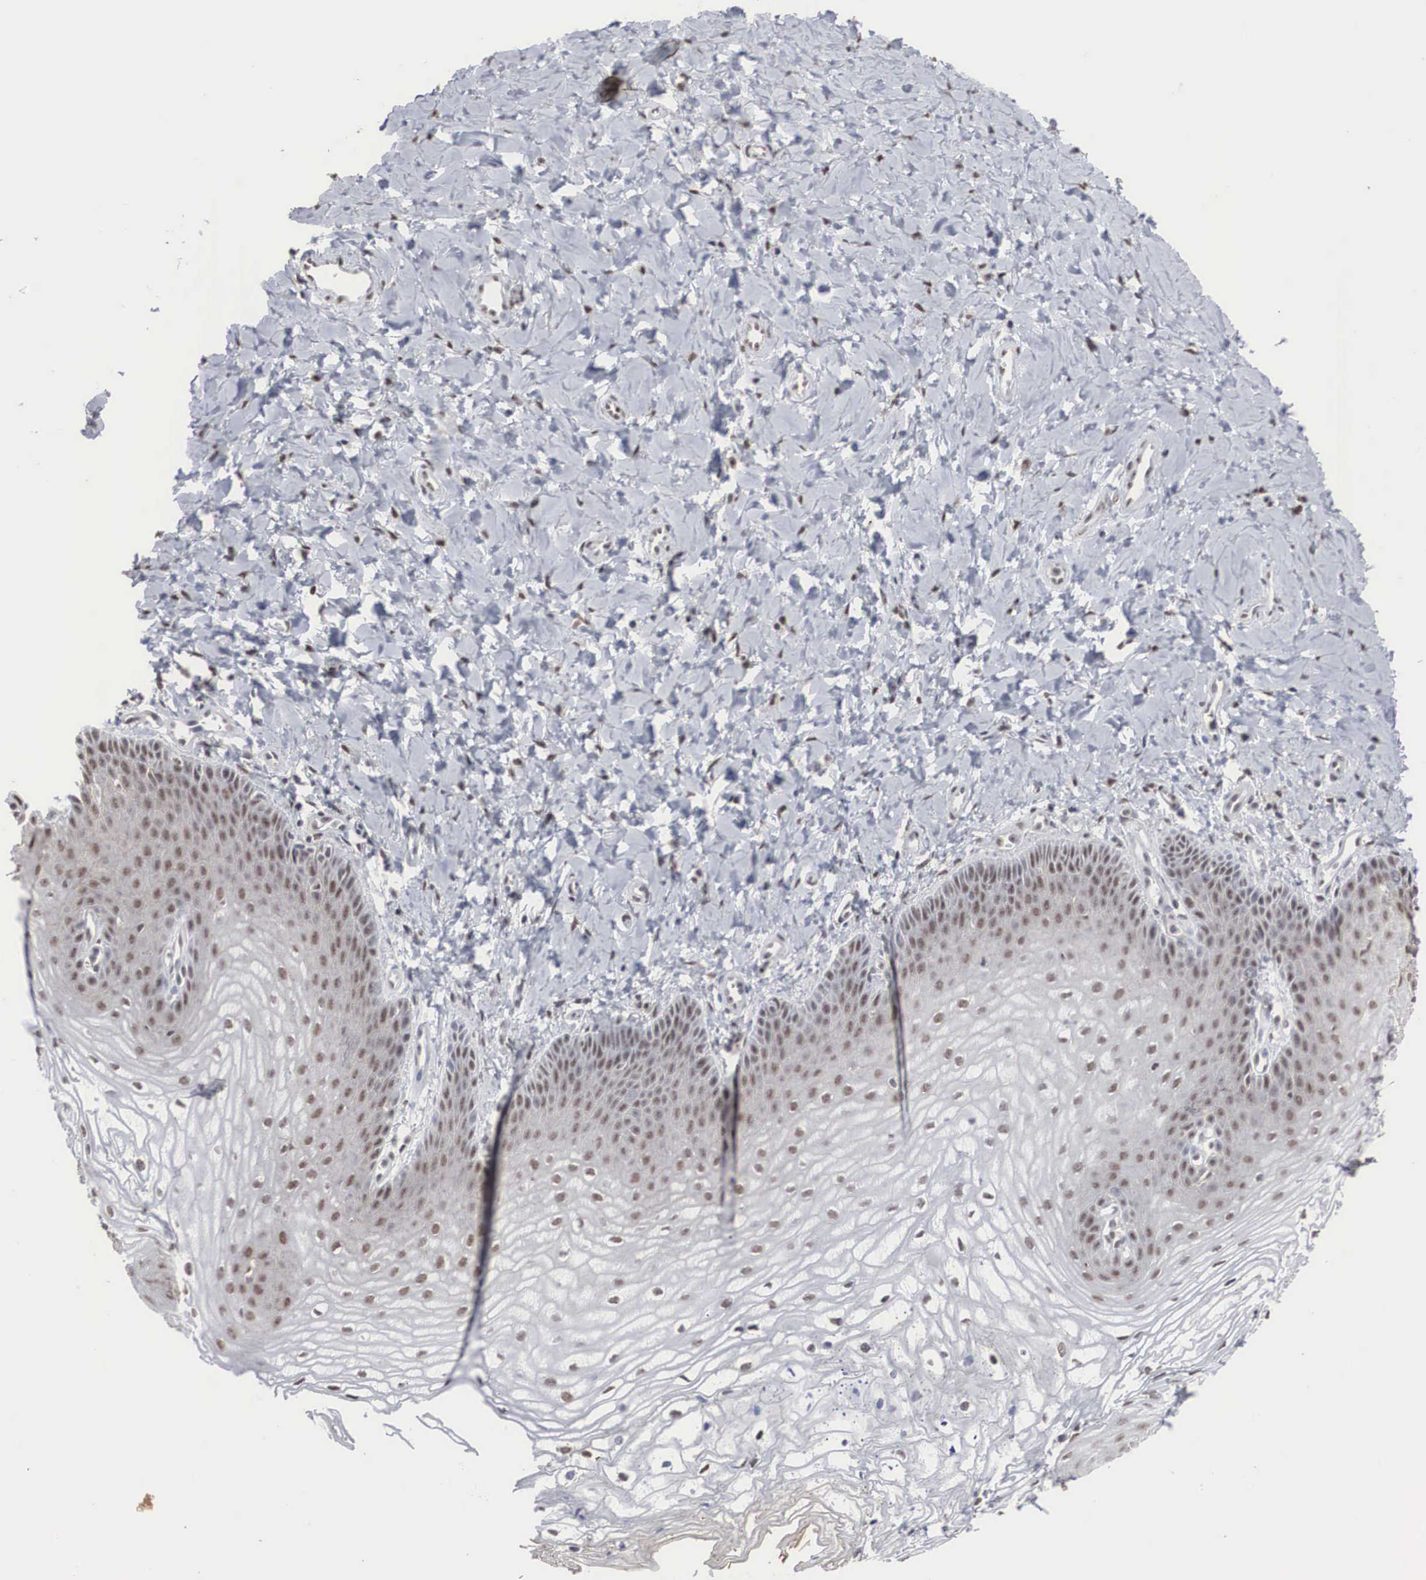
{"staining": {"intensity": "weak", "quantity": "25%-75%", "location": "nuclear"}, "tissue": "vagina", "cell_type": "Squamous epithelial cells", "image_type": "normal", "snomed": [{"axis": "morphology", "description": "Normal tissue, NOS"}, {"axis": "topography", "description": "Vagina"}], "caption": "Vagina stained for a protein (brown) shows weak nuclear positive expression in approximately 25%-75% of squamous epithelial cells.", "gene": "AUTS2", "patient": {"sex": "female", "age": 68}}